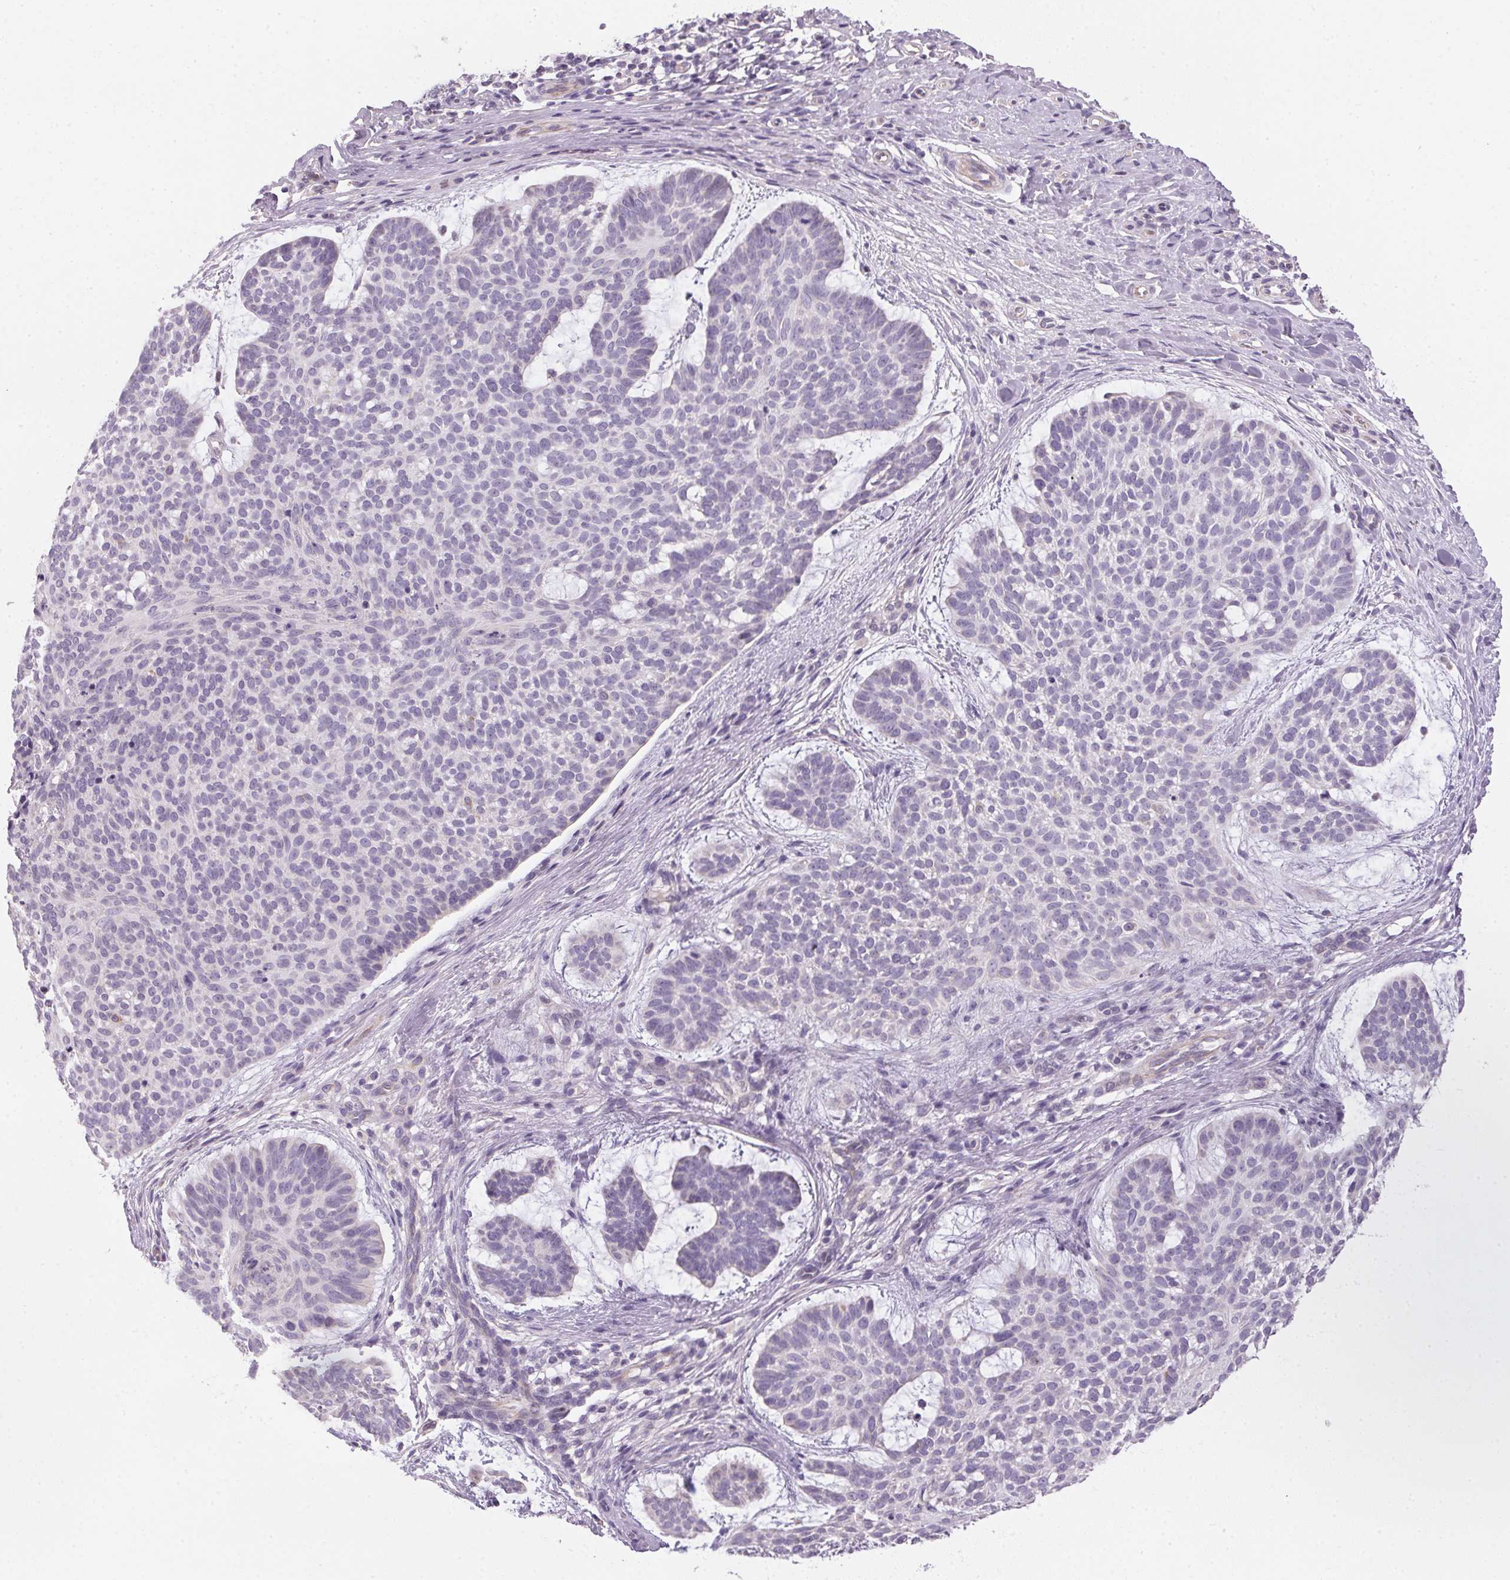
{"staining": {"intensity": "negative", "quantity": "none", "location": "none"}, "tissue": "skin cancer", "cell_type": "Tumor cells", "image_type": "cancer", "snomed": [{"axis": "morphology", "description": "Basal cell carcinoma"}, {"axis": "topography", "description": "Skin"}], "caption": "DAB (3,3'-diaminobenzidine) immunohistochemical staining of skin basal cell carcinoma exhibits no significant staining in tumor cells.", "gene": "SMYD1", "patient": {"sex": "male", "age": 64}}